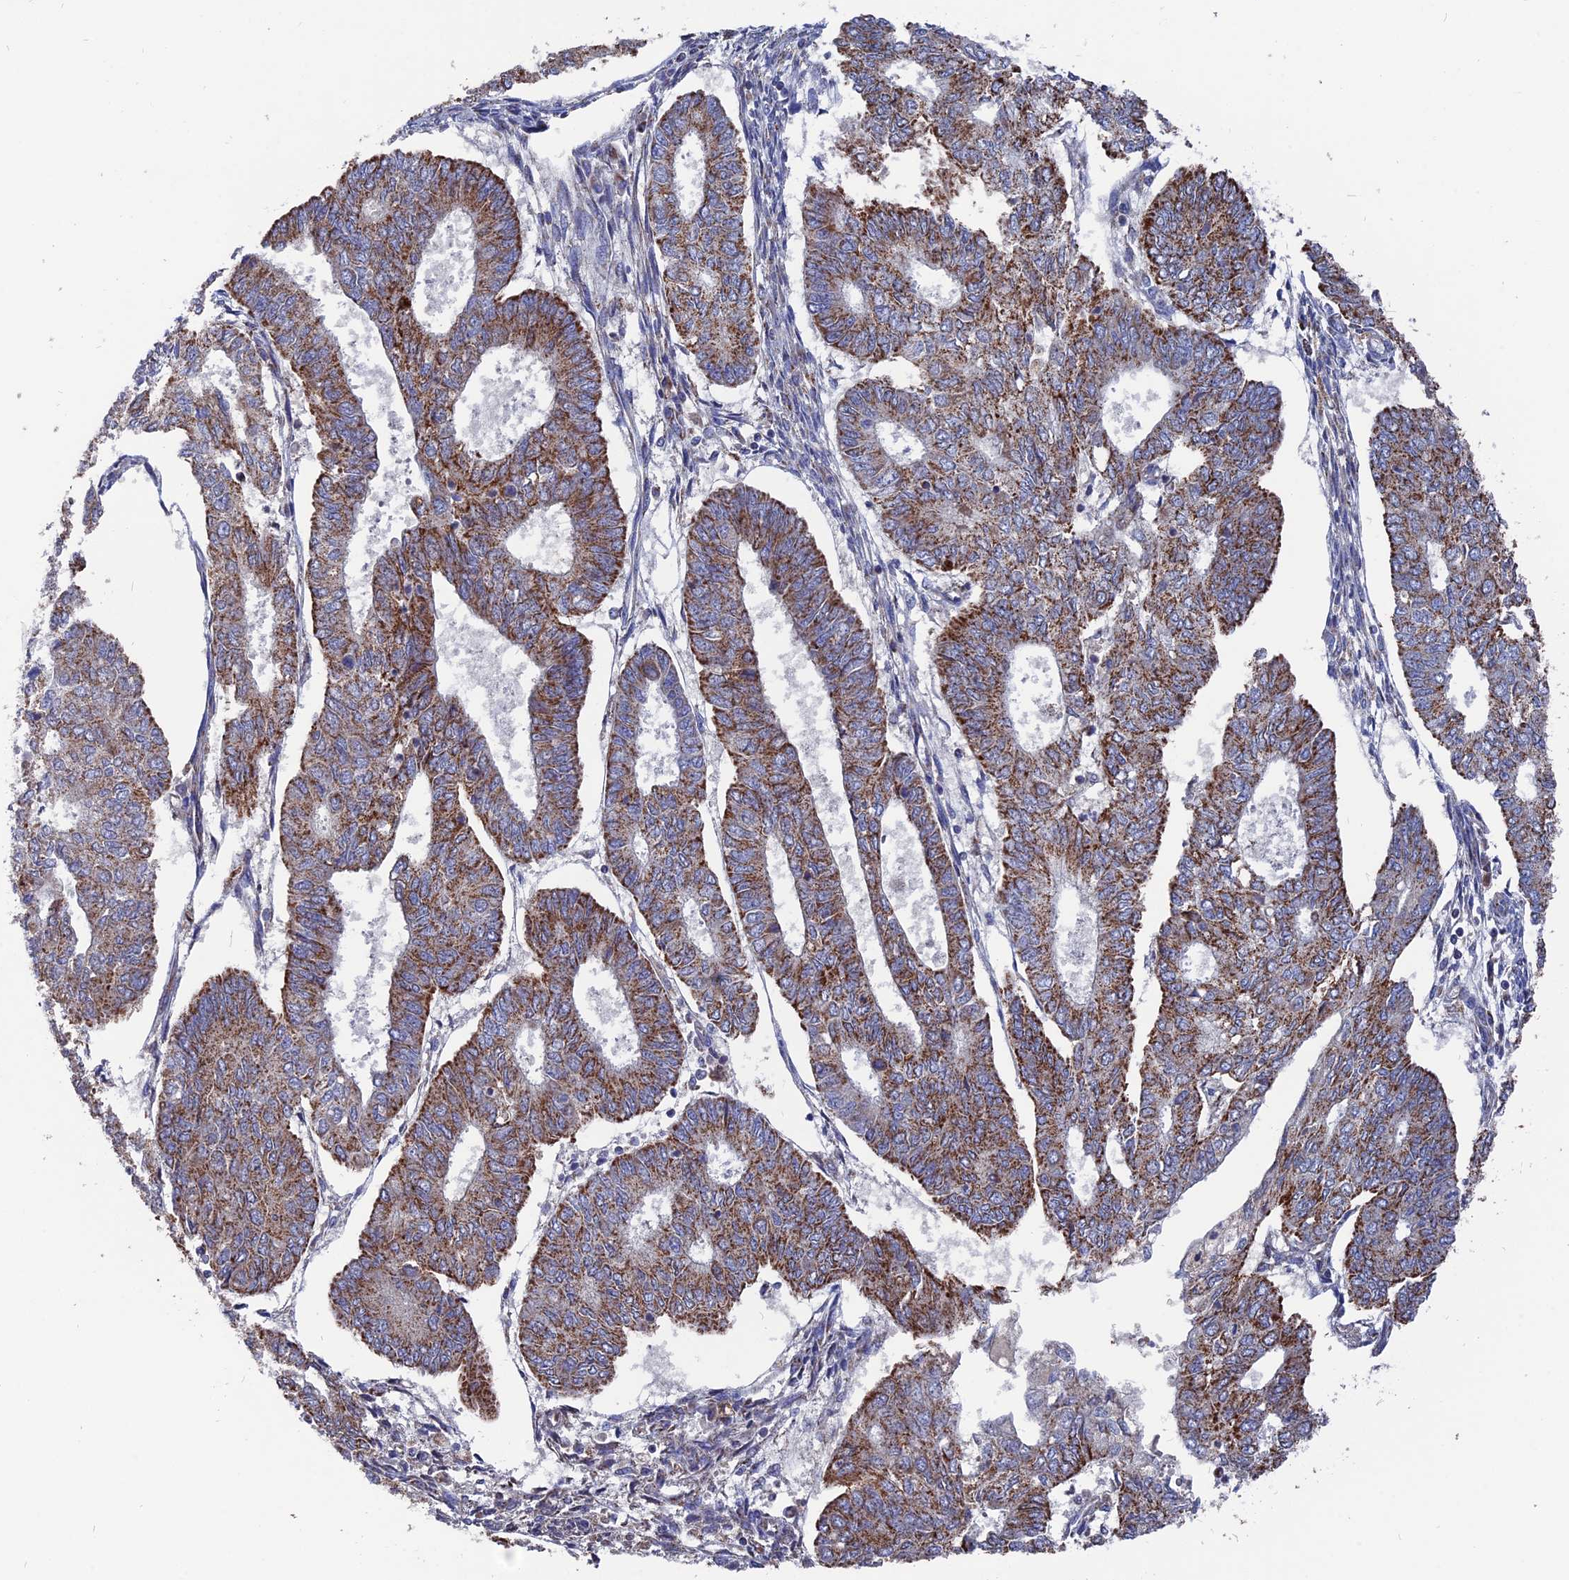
{"staining": {"intensity": "moderate", "quantity": "25%-75%", "location": "cytoplasmic/membranous"}, "tissue": "endometrial cancer", "cell_type": "Tumor cells", "image_type": "cancer", "snomed": [{"axis": "morphology", "description": "Adenocarcinoma, NOS"}, {"axis": "topography", "description": "Endometrium"}], "caption": "Protein staining reveals moderate cytoplasmic/membranous positivity in about 25%-75% of tumor cells in adenocarcinoma (endometrial). (DAB (3,3'-diaminobenzidine) IHC, brown staining for protein, blue staining for nuclei).", "gene": "TGFA", "patient": {"sex": "female", "age": 68}}